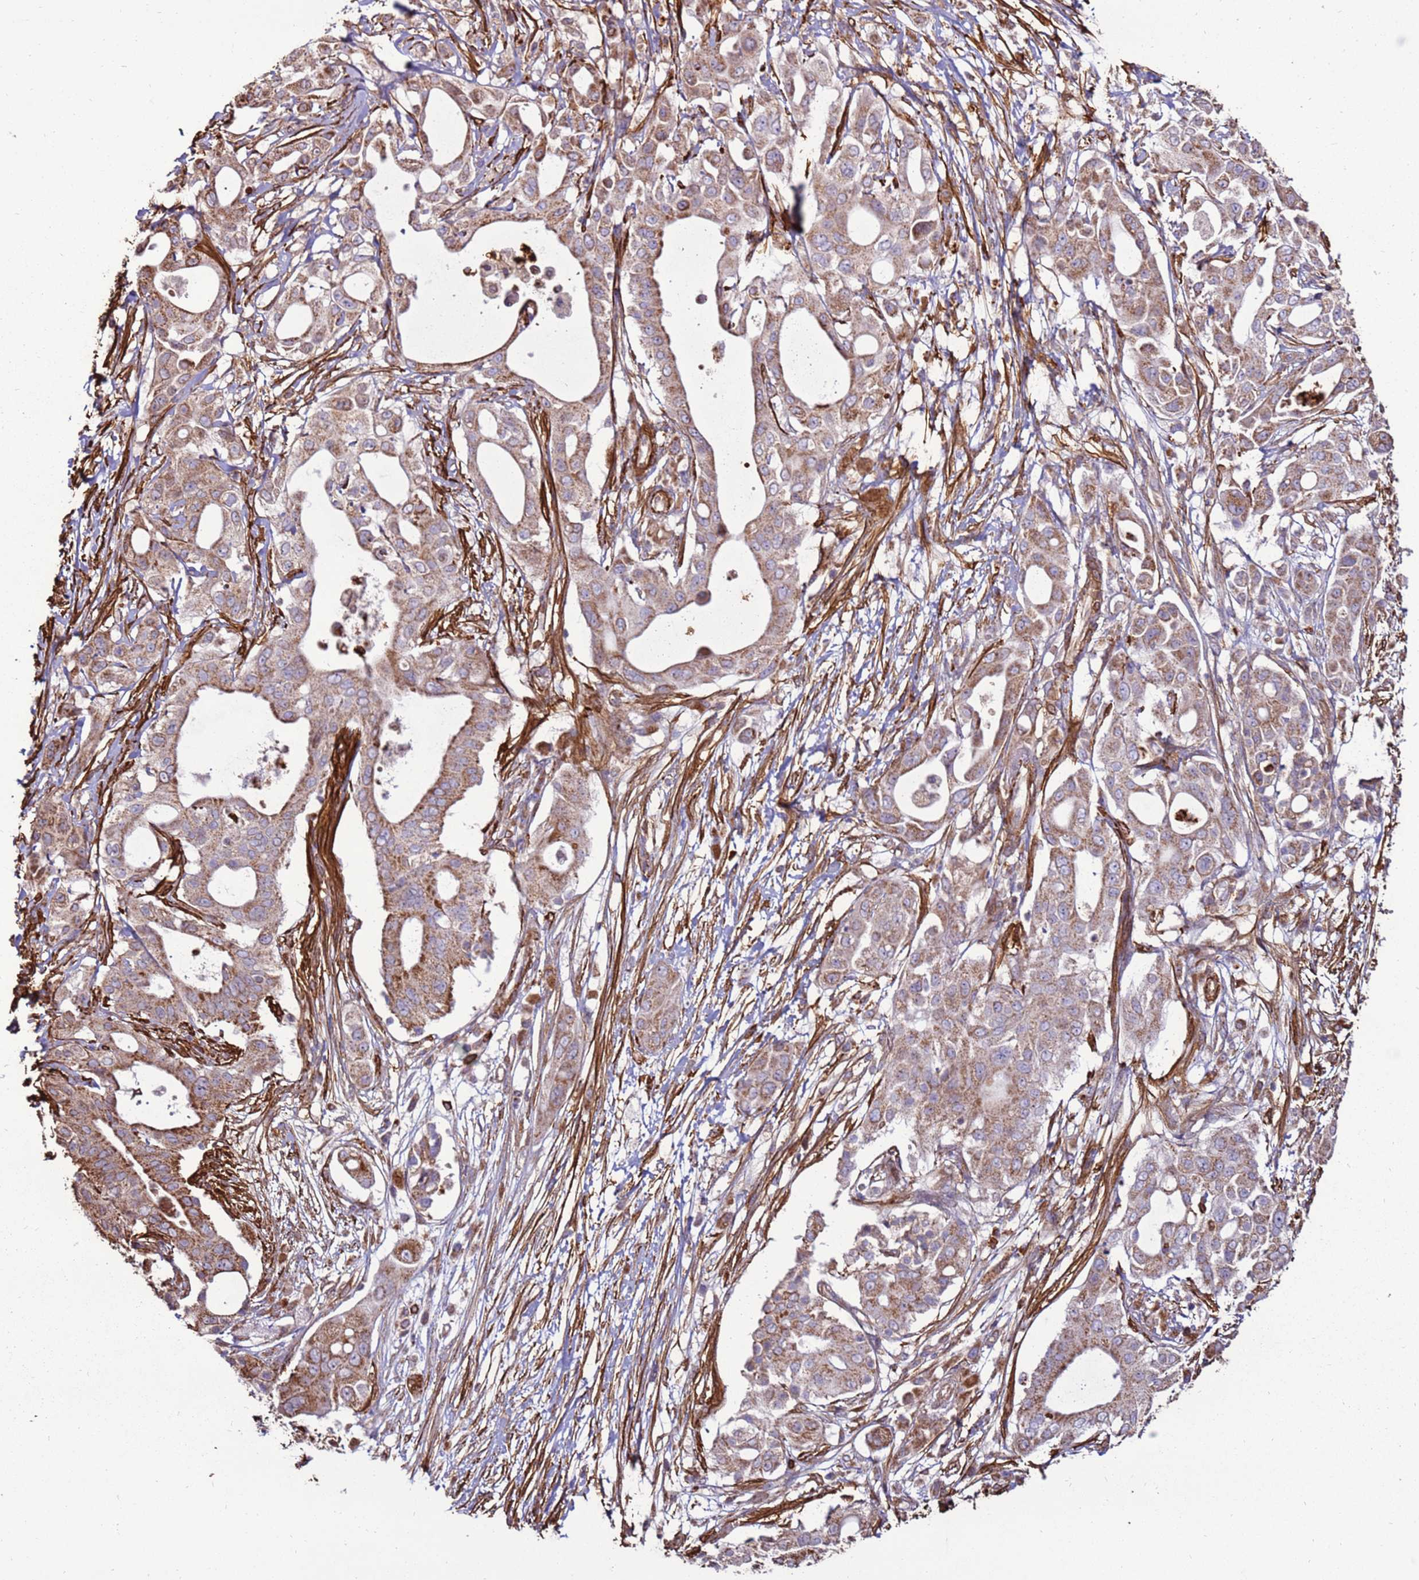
{"staining": {"intensity": "moderate", "quantity": "25%-75%", "location": "cytoplasmic/membranous"}, "tissue": "pancreatic cancer", "cell_type": "Tumor cells", "image_type": "cancer", "snomed": [{"axis": "morphology", "description": "Adenocarcinoma, NOS"}, {"axis": "topography", "description": "Pancreas"}], "caption": "DAB (3,3'-diaminobenzidine) immunohistochemical staining of pancreatic cancer (adenocarcinoma) displays moderate cytoplasmic/membranous protein expression in approximately 25%-75% of tumor cells. (brown staining indicates protein expression, while blue staining denotes nuclei).", "gene": "DDX59", "patient": {"sex": "male", "age": 68}}